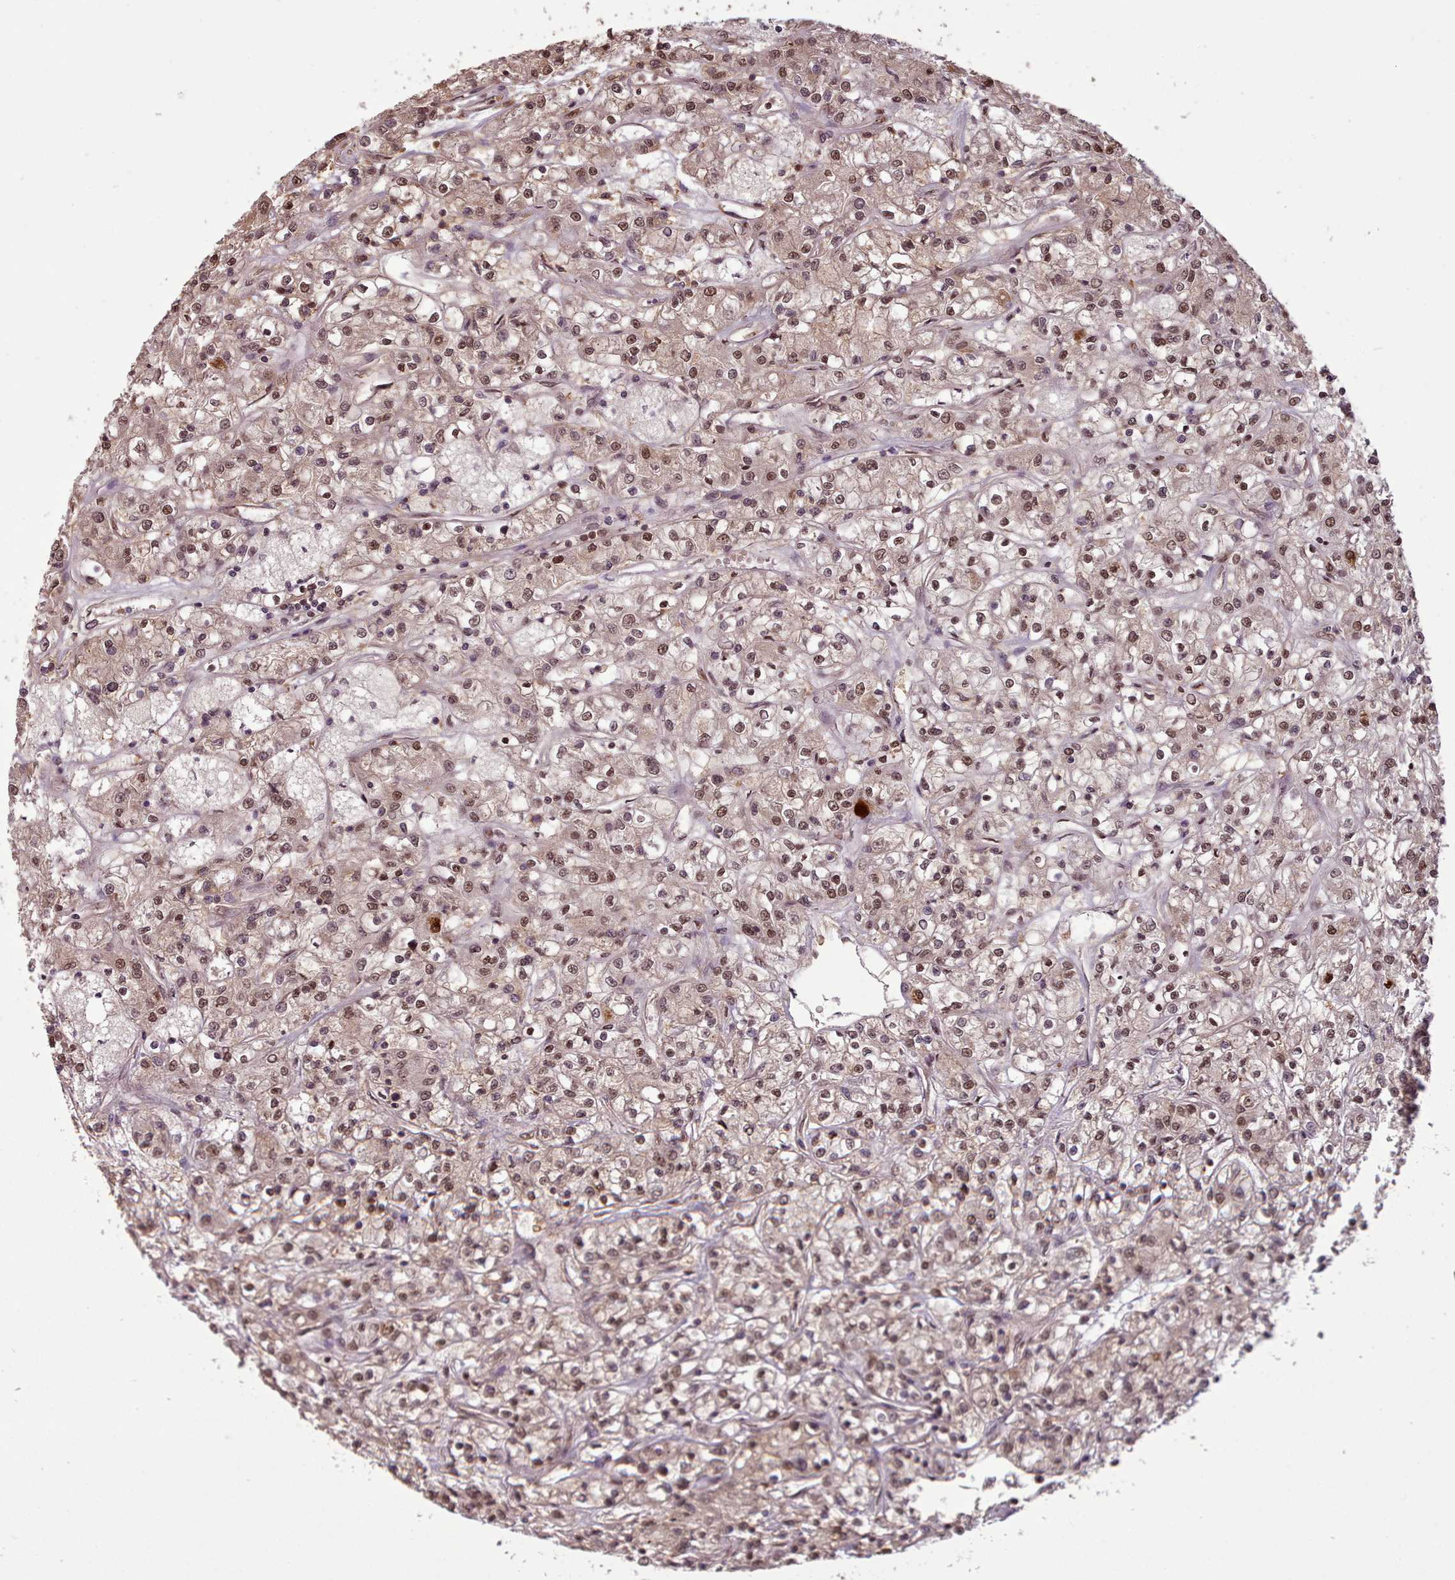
{"staining": {"intensity": "moderate", "quantity": ">75%", "location": "nuclear"}, "tissue": "renal cancer", "cell_type": "Tumor cells", "image_type": "cancer", "snomed": [{"axis": "morphology", "description": "Adenocarcinoma, NOS"}, {"axis": "topography", "description": "Kidney"}], "caption": "Brown immunohistochemical staining in human renal cancer reveals moderate nuclear staining in about >75% of tumor cells. (IHC, brightfield microscopy, high magnification).", "gene": "RPS27A", "patient": {"sex": "female", "age": 59}}